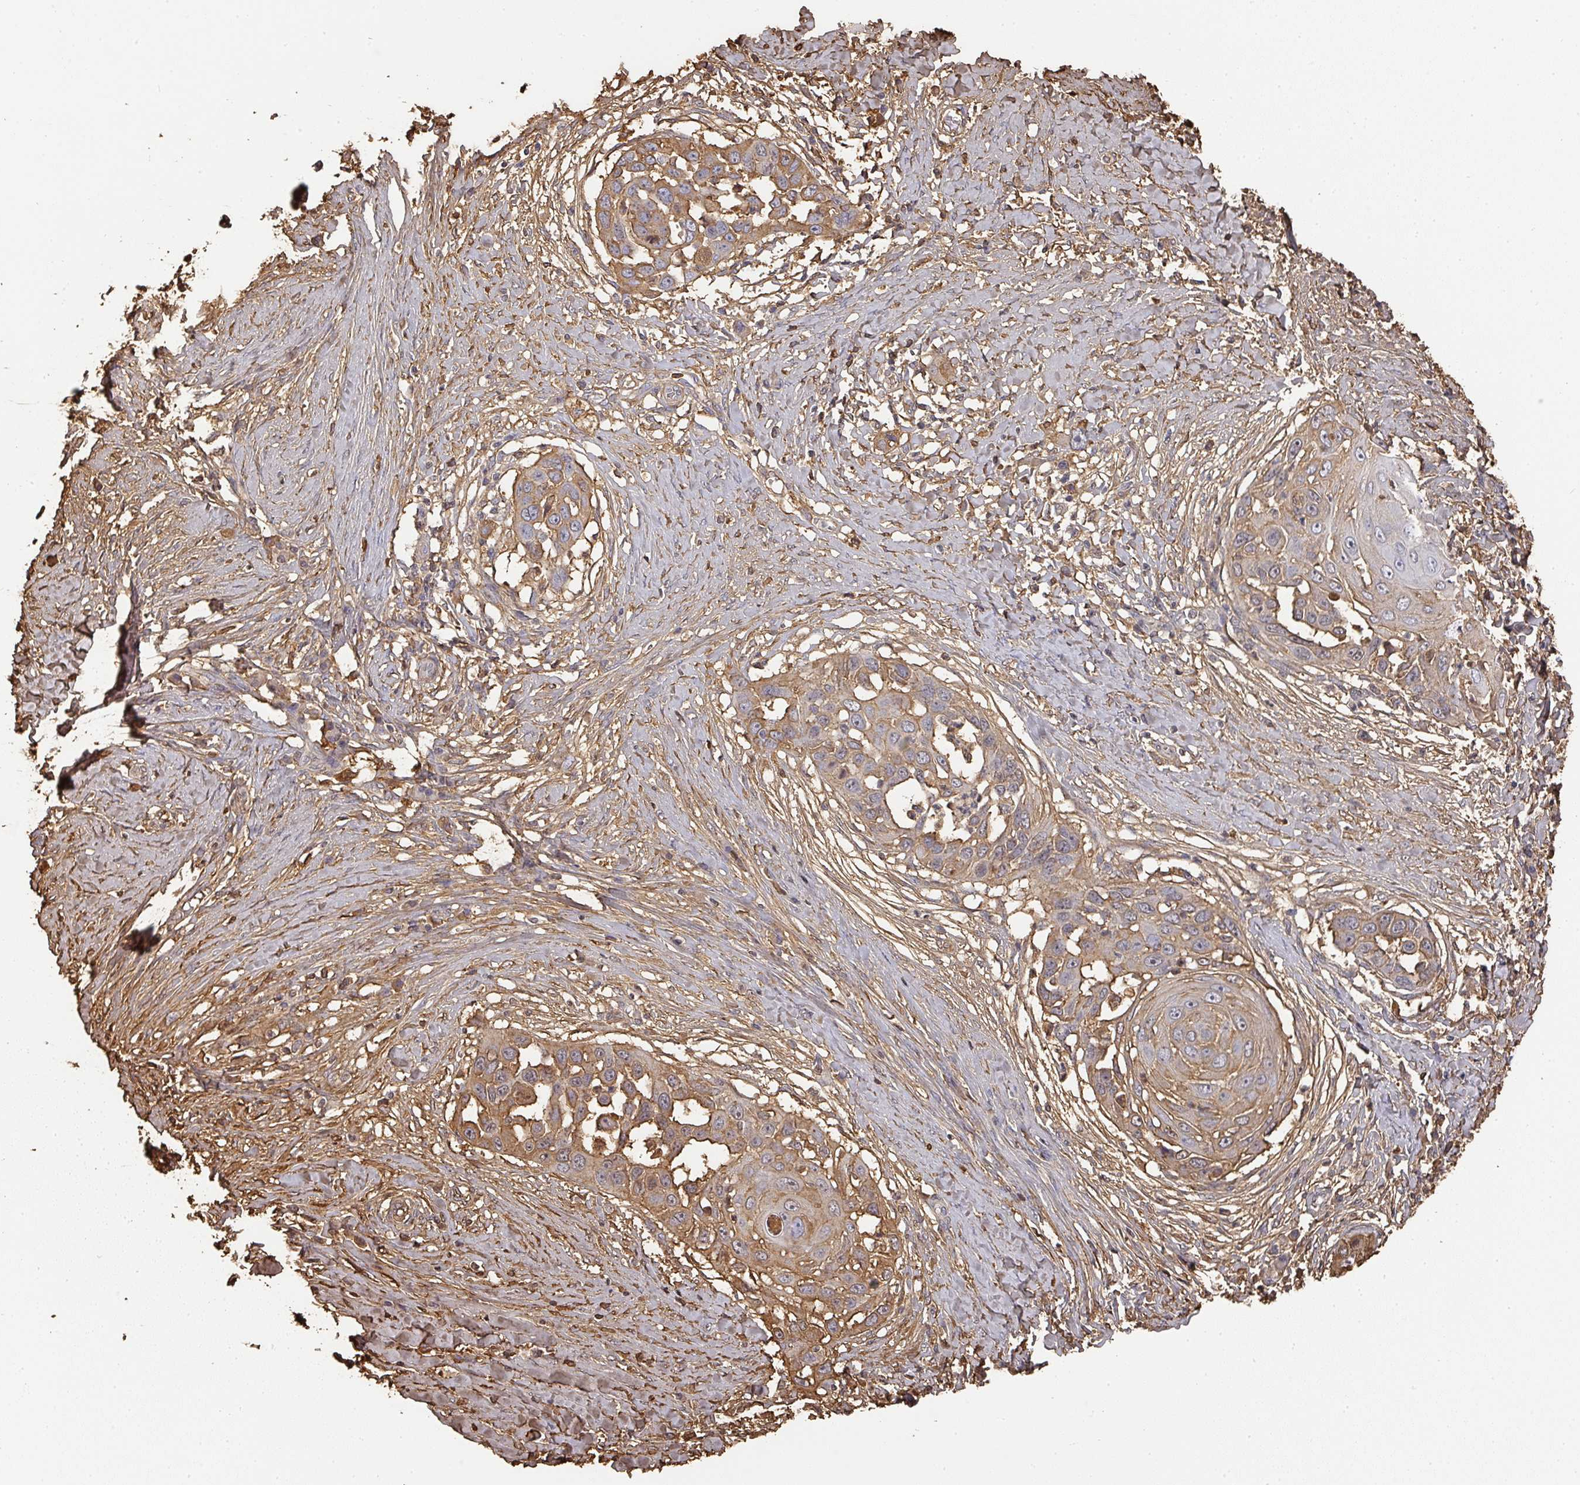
{"staining": {"intensity": "moderate", "quantity": ">75%", "location": "cytoplasmic/membranous"}, "tissue": "skin cancer", "cell_type": "Tumor cells", "image_type": "cancer", "snomed": [{"axis": "morphology", "description": "Squamous cell carcinoma, NOS"}, {"axis": "topography", "description": "Skin"}], "caption": "An immunohistochemistry (IHC) photomicrograph of tumor tissue is shown. Protein staining in brown labels moderate cytoplasmic/membranous positivity in skin squamous cell carcinoma within tumor cells. The protein of interest is stained brown, and the nuclei are stained in blue (DAB (3,3'-diaminobenzidine) IHC with brightfield microscopy, high magnification).", "gene": "ALB", "patient": {"sex": "female", "age": 44}}